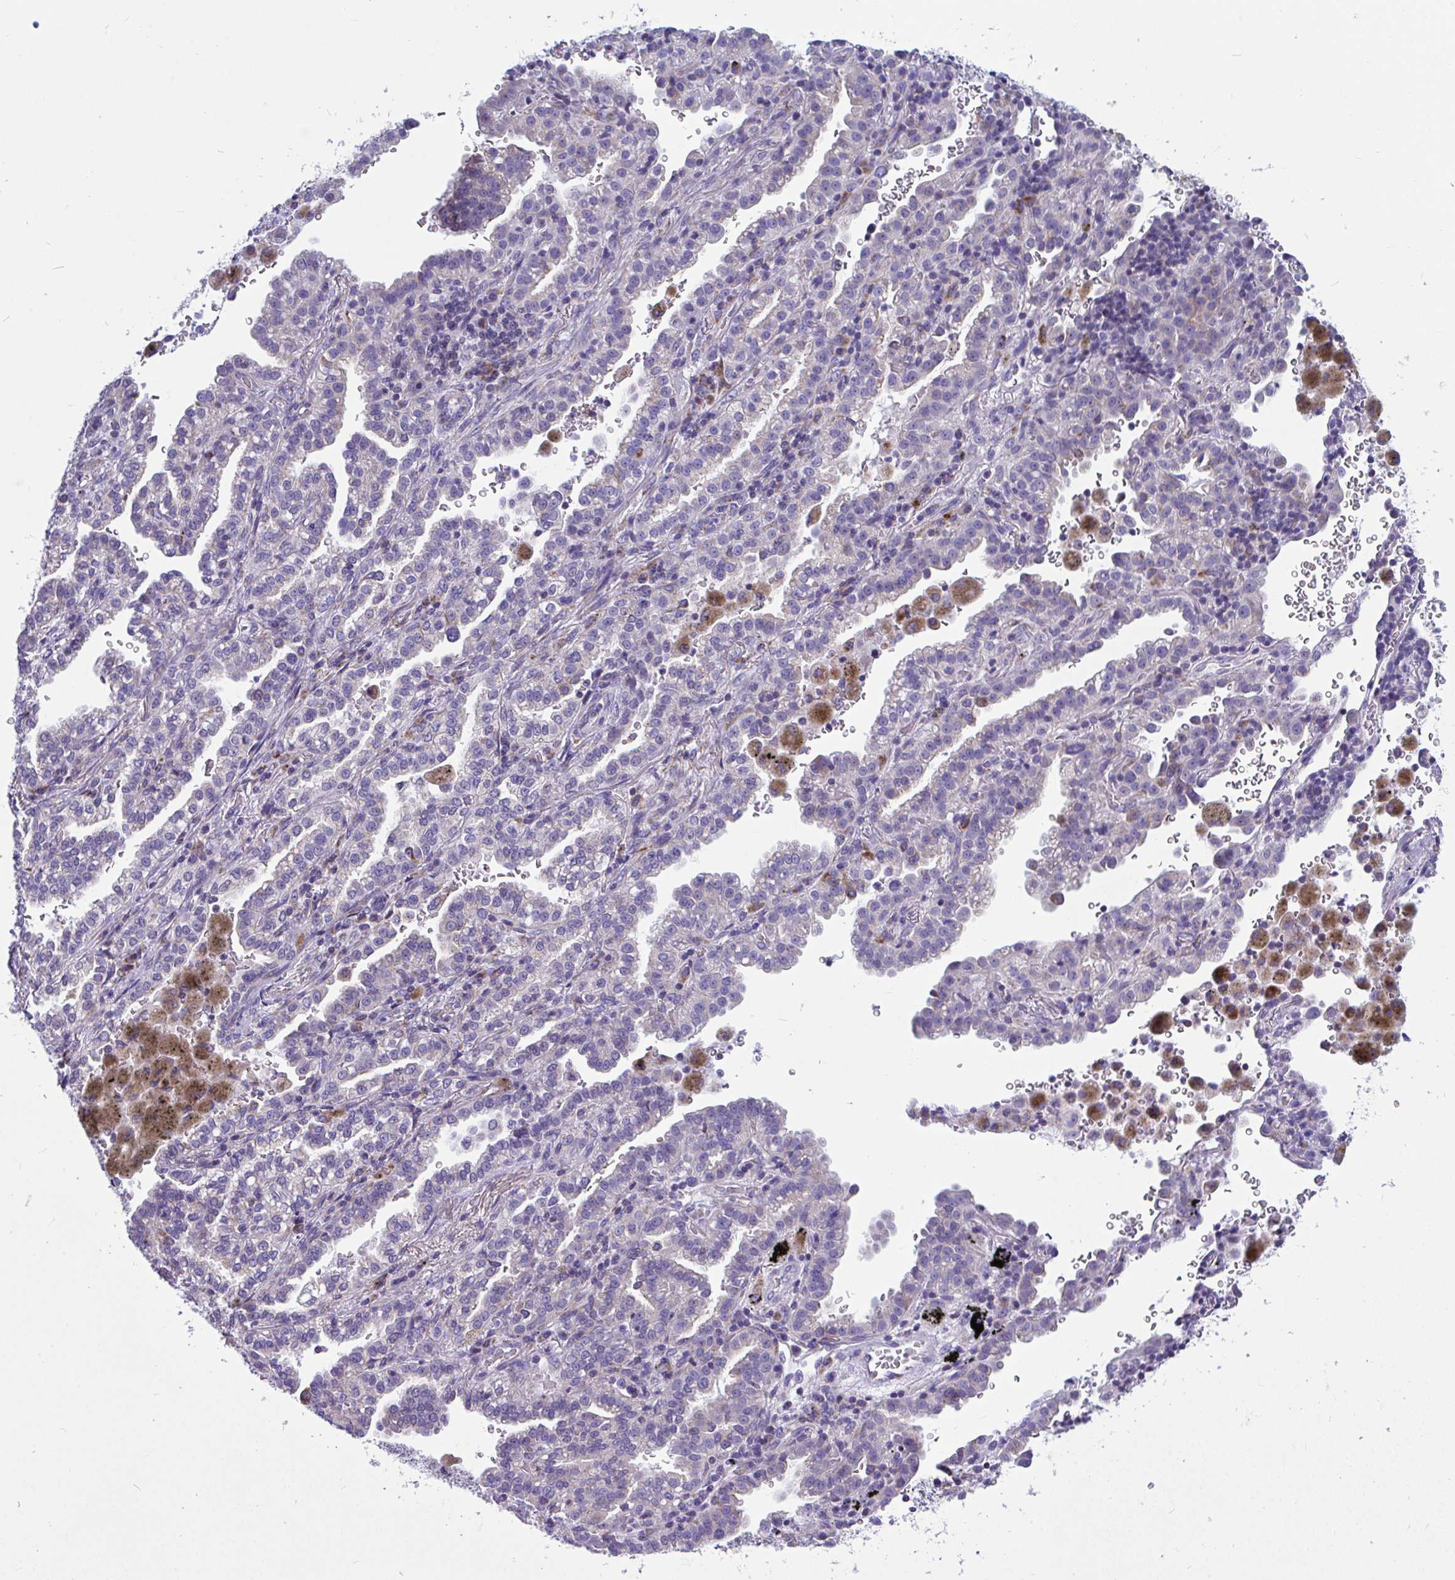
{"staining": {"intensity": "weak", "quantity": "25%-75%", "location": "cytoplasmic/membranous"}, "tissue": "lung cancer", "cell_type": "Tumor cells", "image_type": "cancer", "snomed": [{"axis": "morphology", "description": "Adenocarcinoma, NOS"}, {"axis": "topography", "description": "Lymph node"}, {"axis": "topography", "description": "Lung"}], "caption": "Immunohistochemistry (IHC) micrograph of neoplastic tissue: lung cancer (adenocarcinoma) stained using immunohistochemistry displays low levels of weak protein expression localized specifically in the cytoplasmic/membranous of tumor cells, appearing as a cytoplasmic/membranous brown color.", "gene": "OR13A1", "patient": {"sex": "male", "age": 66}}